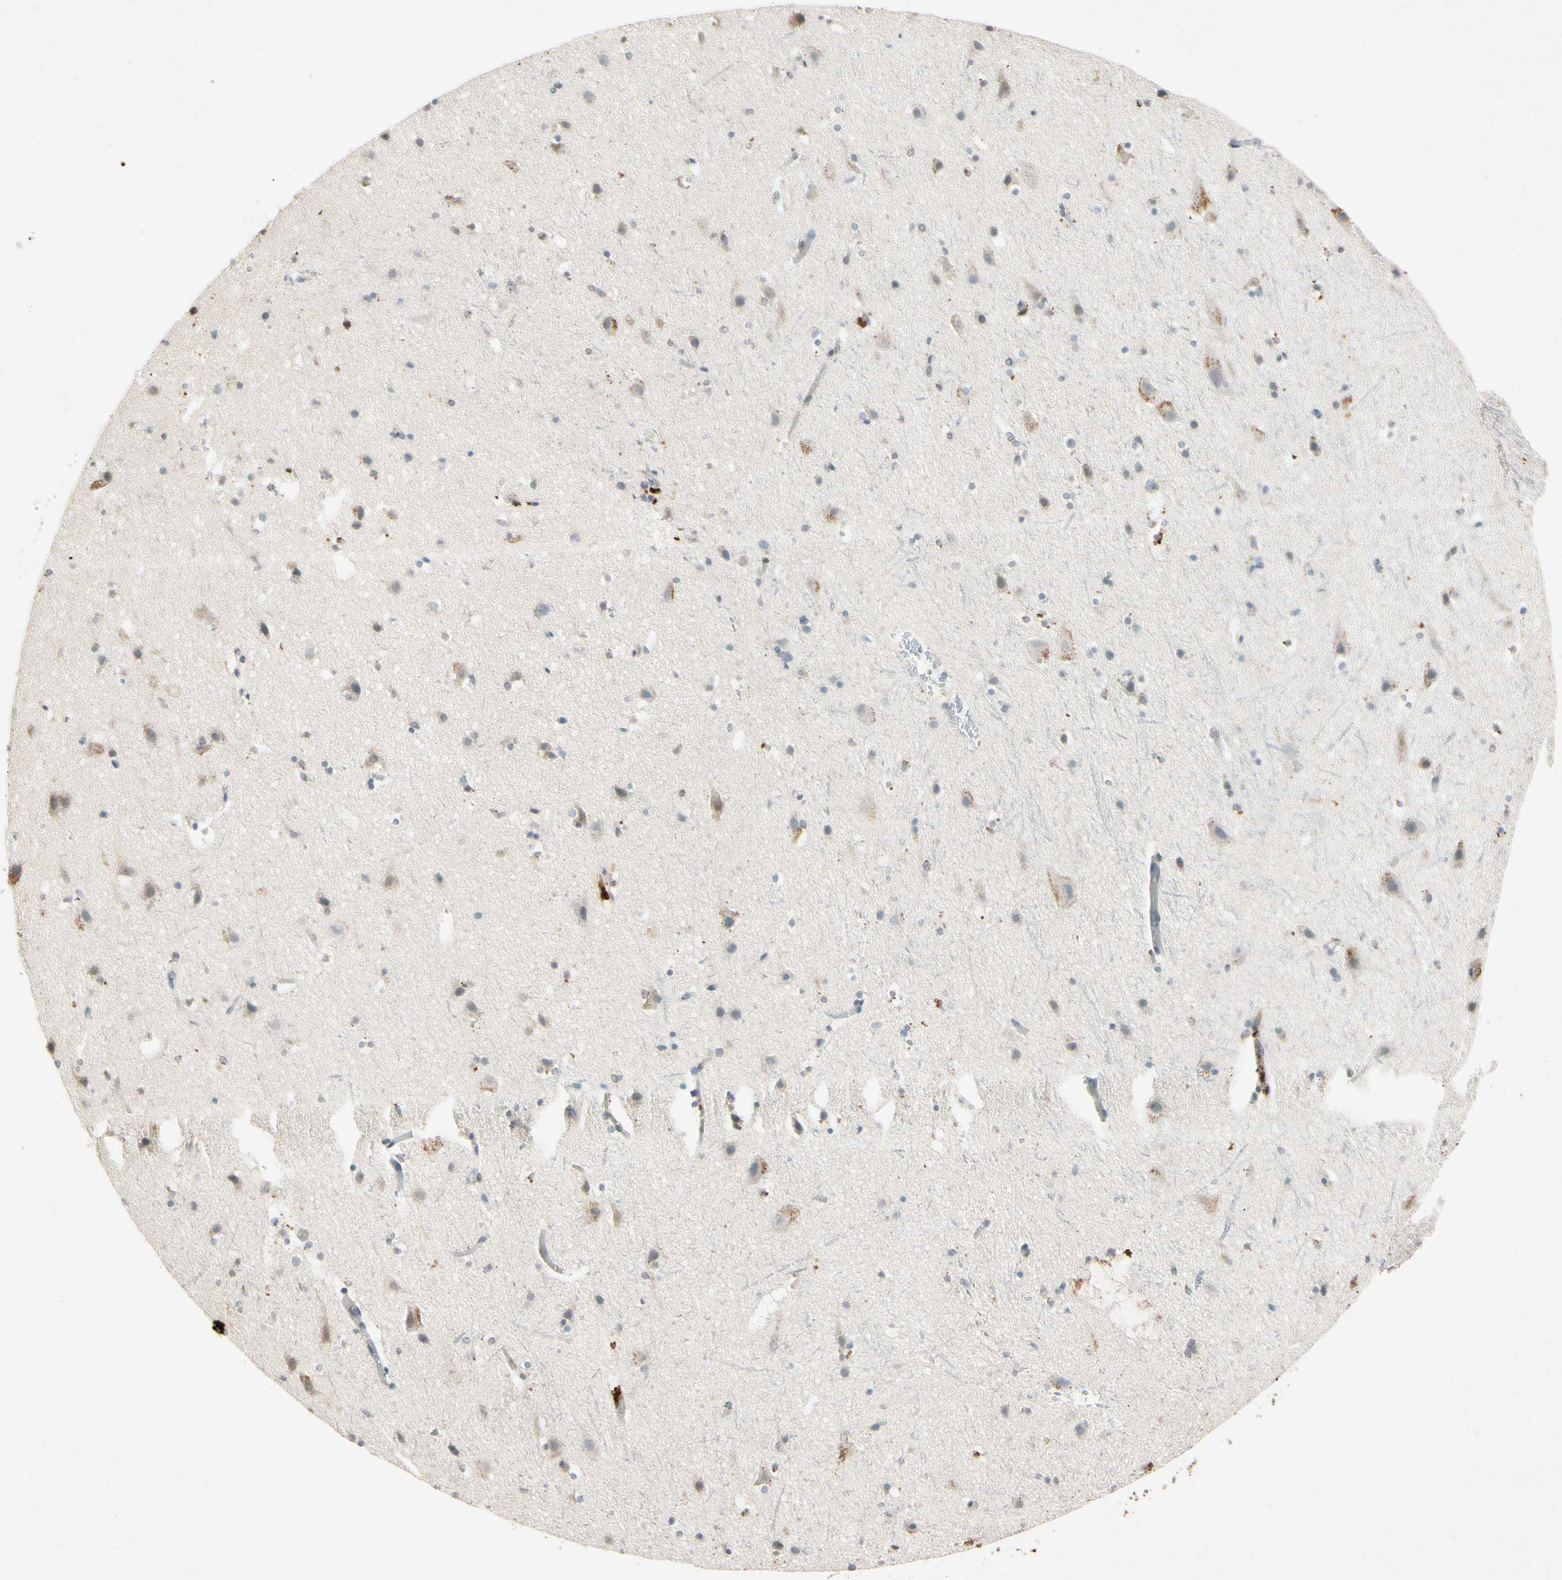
{"staining": {"intensity": "weak", "quantity": "25%-75%", "location": "cytoplasmic/membranous"}, "tissue": "cerebral cortex", "cell_type": "Endothelial cells", "image_type": "normal", "snomed": [{"axis": "morphology", "description": "Normal tissue, NOS"}, {"axis": "topography", "description": "Cerebral cortex"}], "caption": "Immunohistochemical staining of benign human cerebral cortex reveals 25%-75% levels of weak cytoplasmic/membranous protein staining in approximately 25%-75% of endothelial cells. The protein of interest is shown in brown color, while the nuclei are stained blue.", "gene": "HSPA1B", "patient": {"sex": "male", "age": 45}}